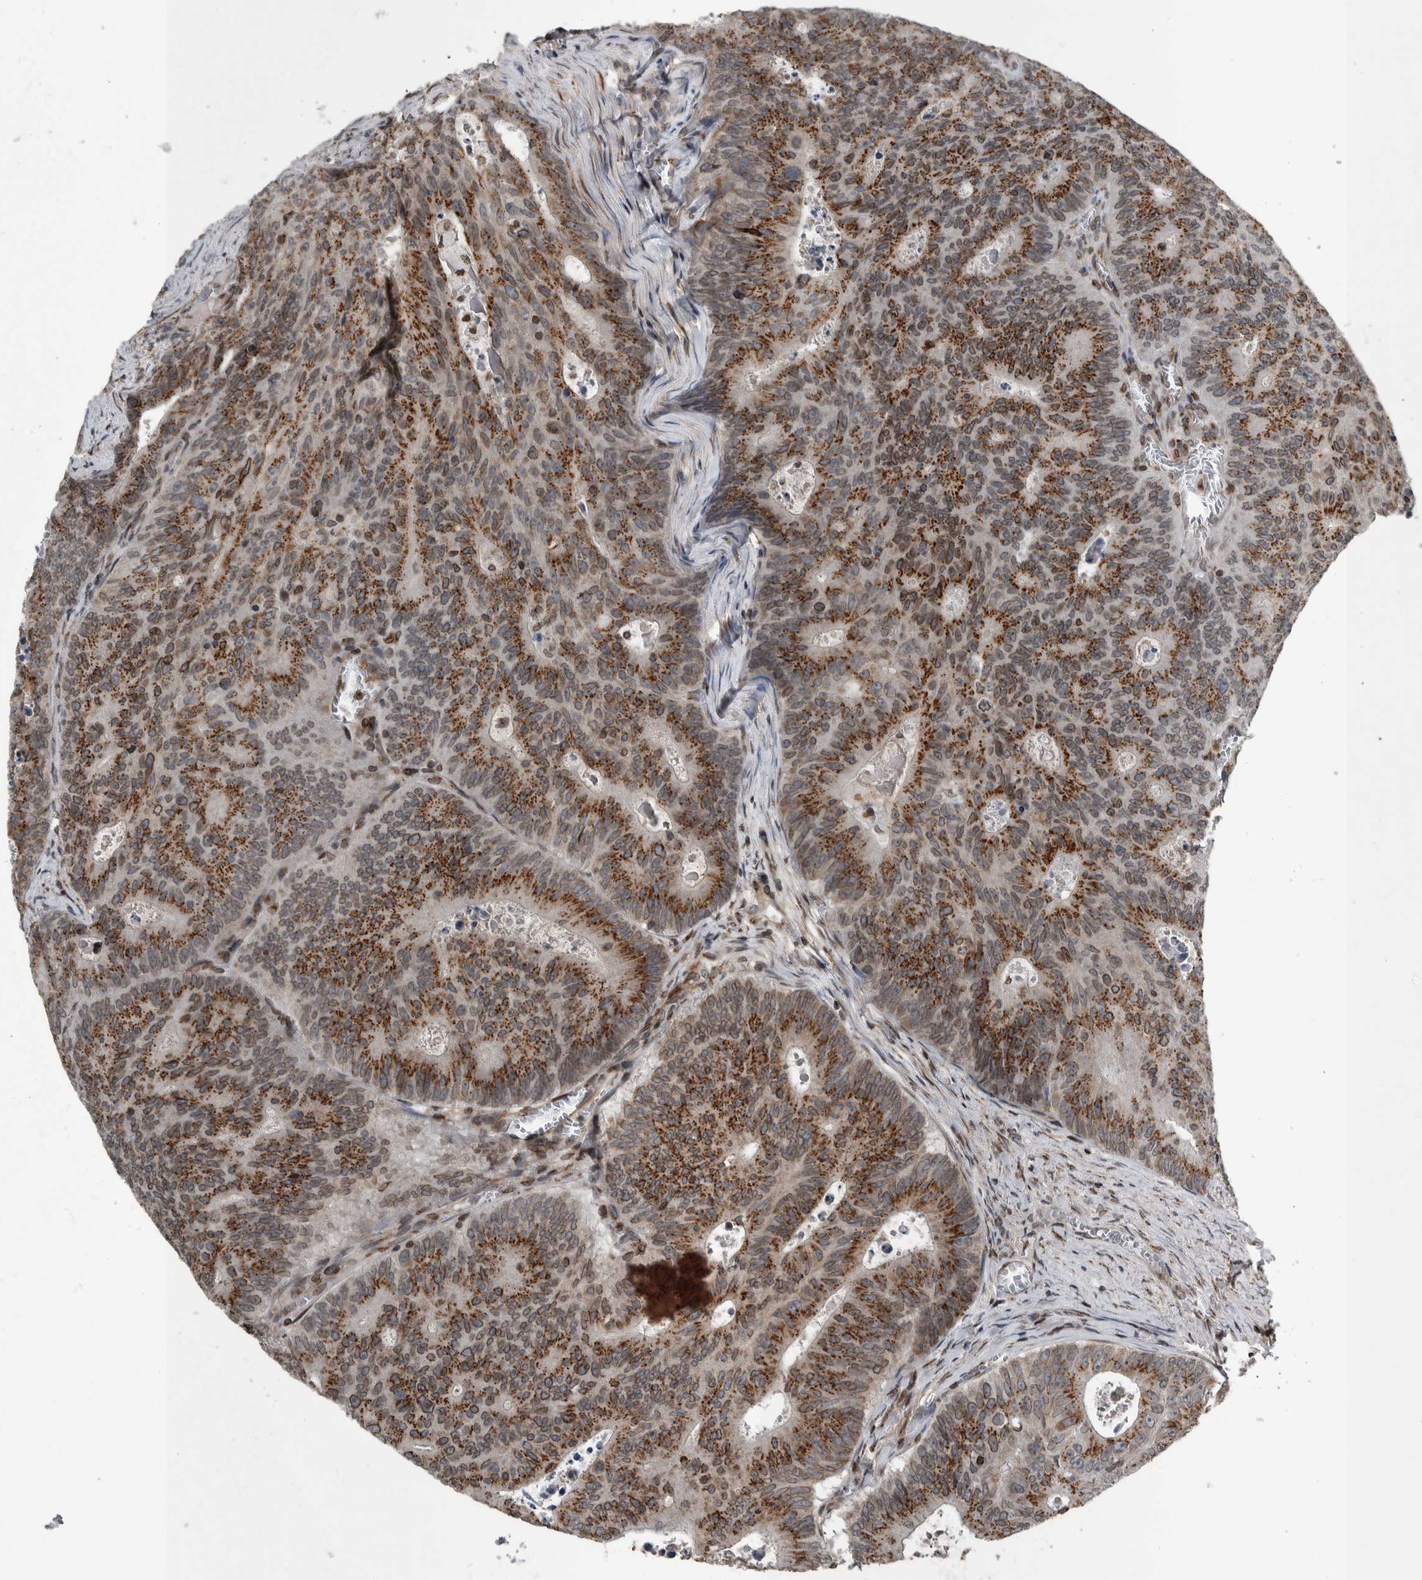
{"staining": {"intensity": "strong", "quantity": ">75%", "location": "cytoplasmic/membranous"}, "tissue": "colorectal cancer", "cell_type": "Tumor cells", "image_type": "cancer", "snomed": [{"axis": "morphology", "description": "Adenocarcinoma, NOS"}, {"axis": "topography", "description": "Colon"}], "caption": "IHC (DAB (3,3'-diaminobenzidine)) staining of human adenocarcinoma (colorectal) displays strong cytoplasmic/membranous protein expression in about >75% of tumor cells.", "gene": "FAM135B", "patient": {"sex": "male", "age": 87}}